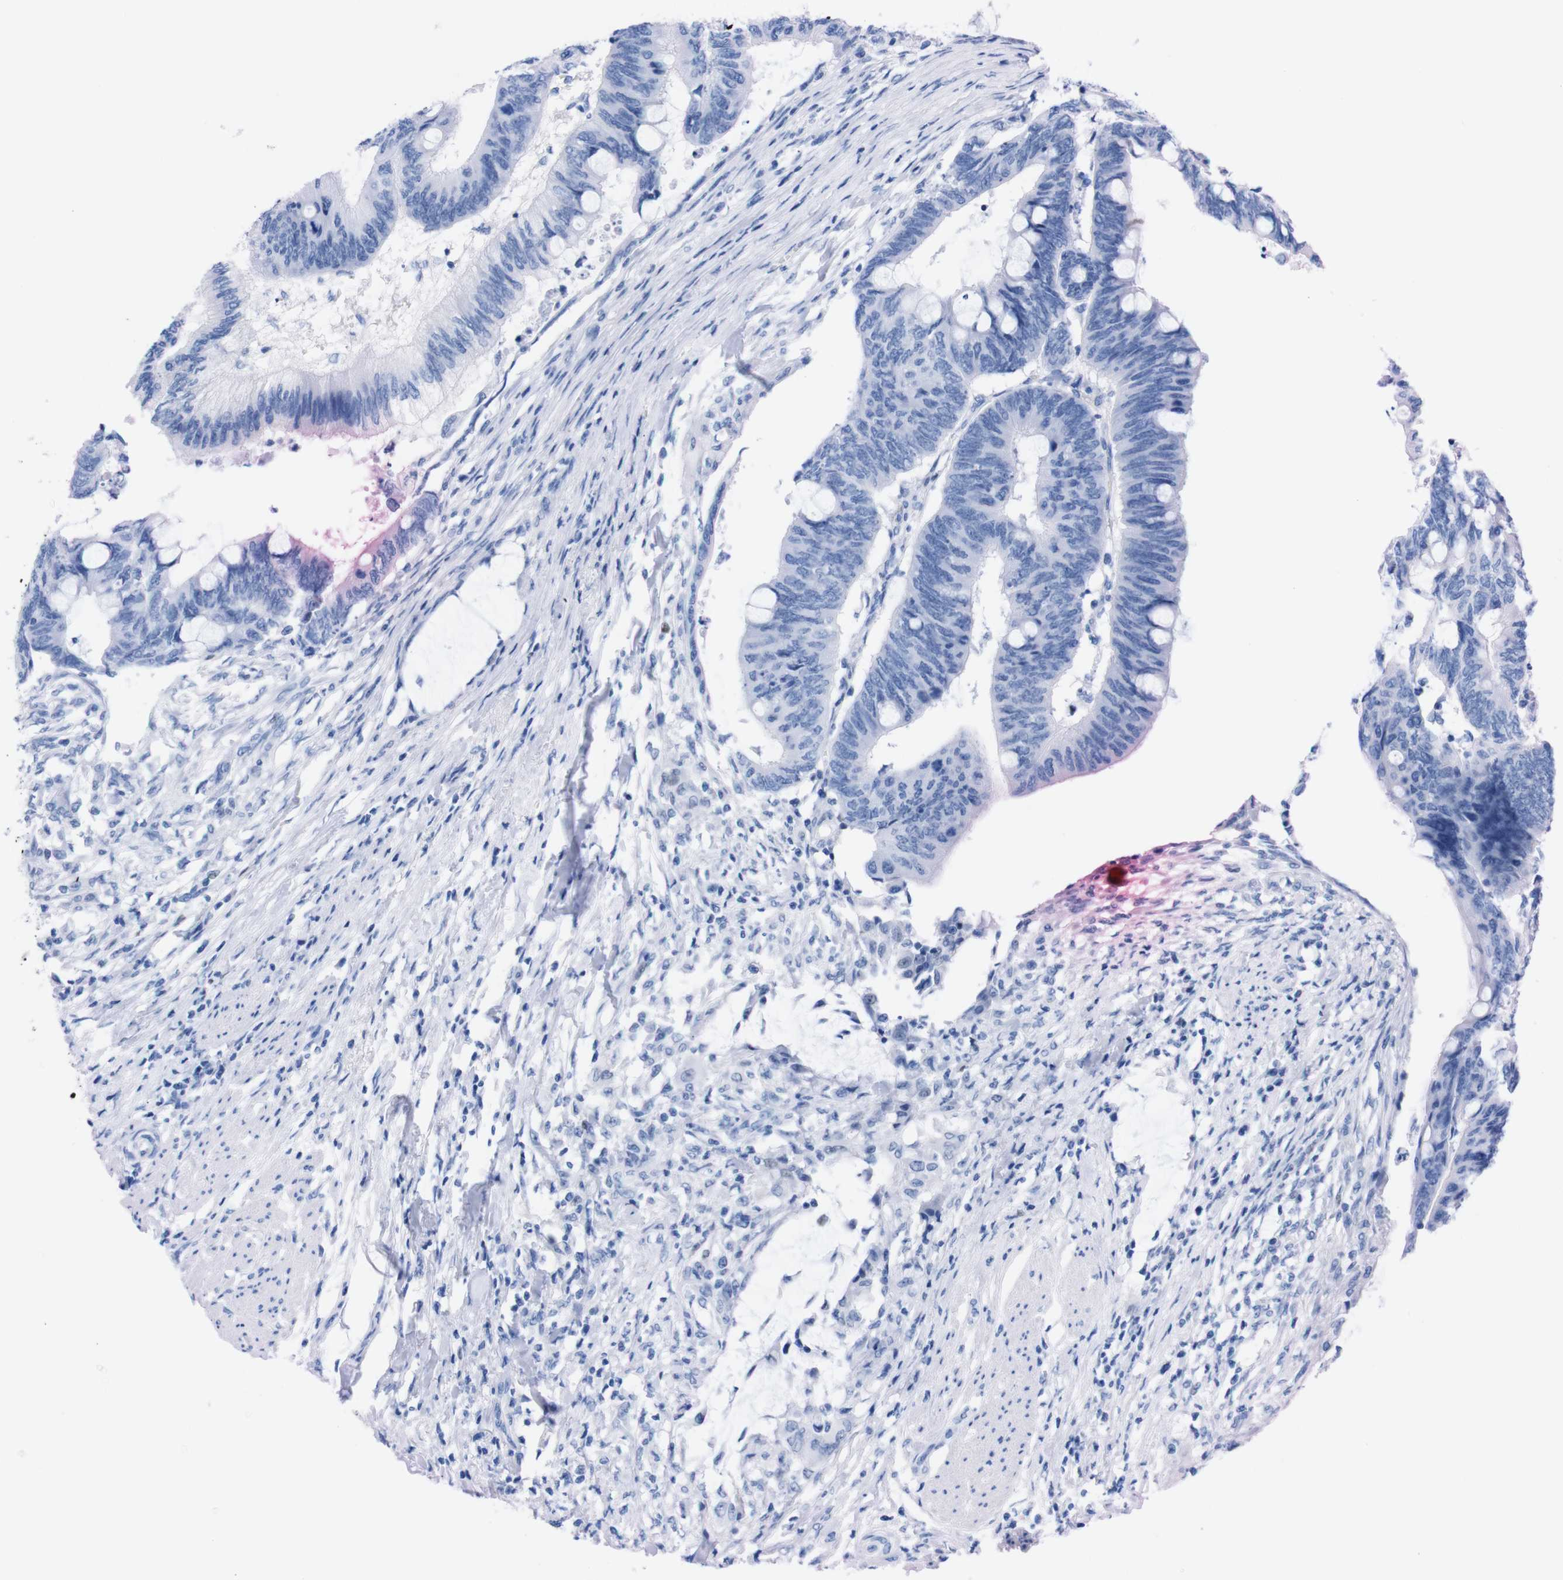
{"staining": {"intensity": "negative", "quantity": "none", "location": "none"}, "tissue": "colorectal cancer", "cell_type": "Tumor cells", "image_type": "cancer", "snomed": [{"axis": "morphology", "description": "Normal tissue, NOS"}, {"axis": "morphology", "description": "Adenocarcinoma, NOS"}, {"axis": "topography", "description": "Rectum"}, {"axis": "topography", "description": "Peripheral nerve tissue"}], "caption": "Histopathology image shows no protein expression in tumor cells of colorectal adenocarcinoma tissue.", "gene": "P2RY12", "patient": {"sex": "male", "age": 92}}